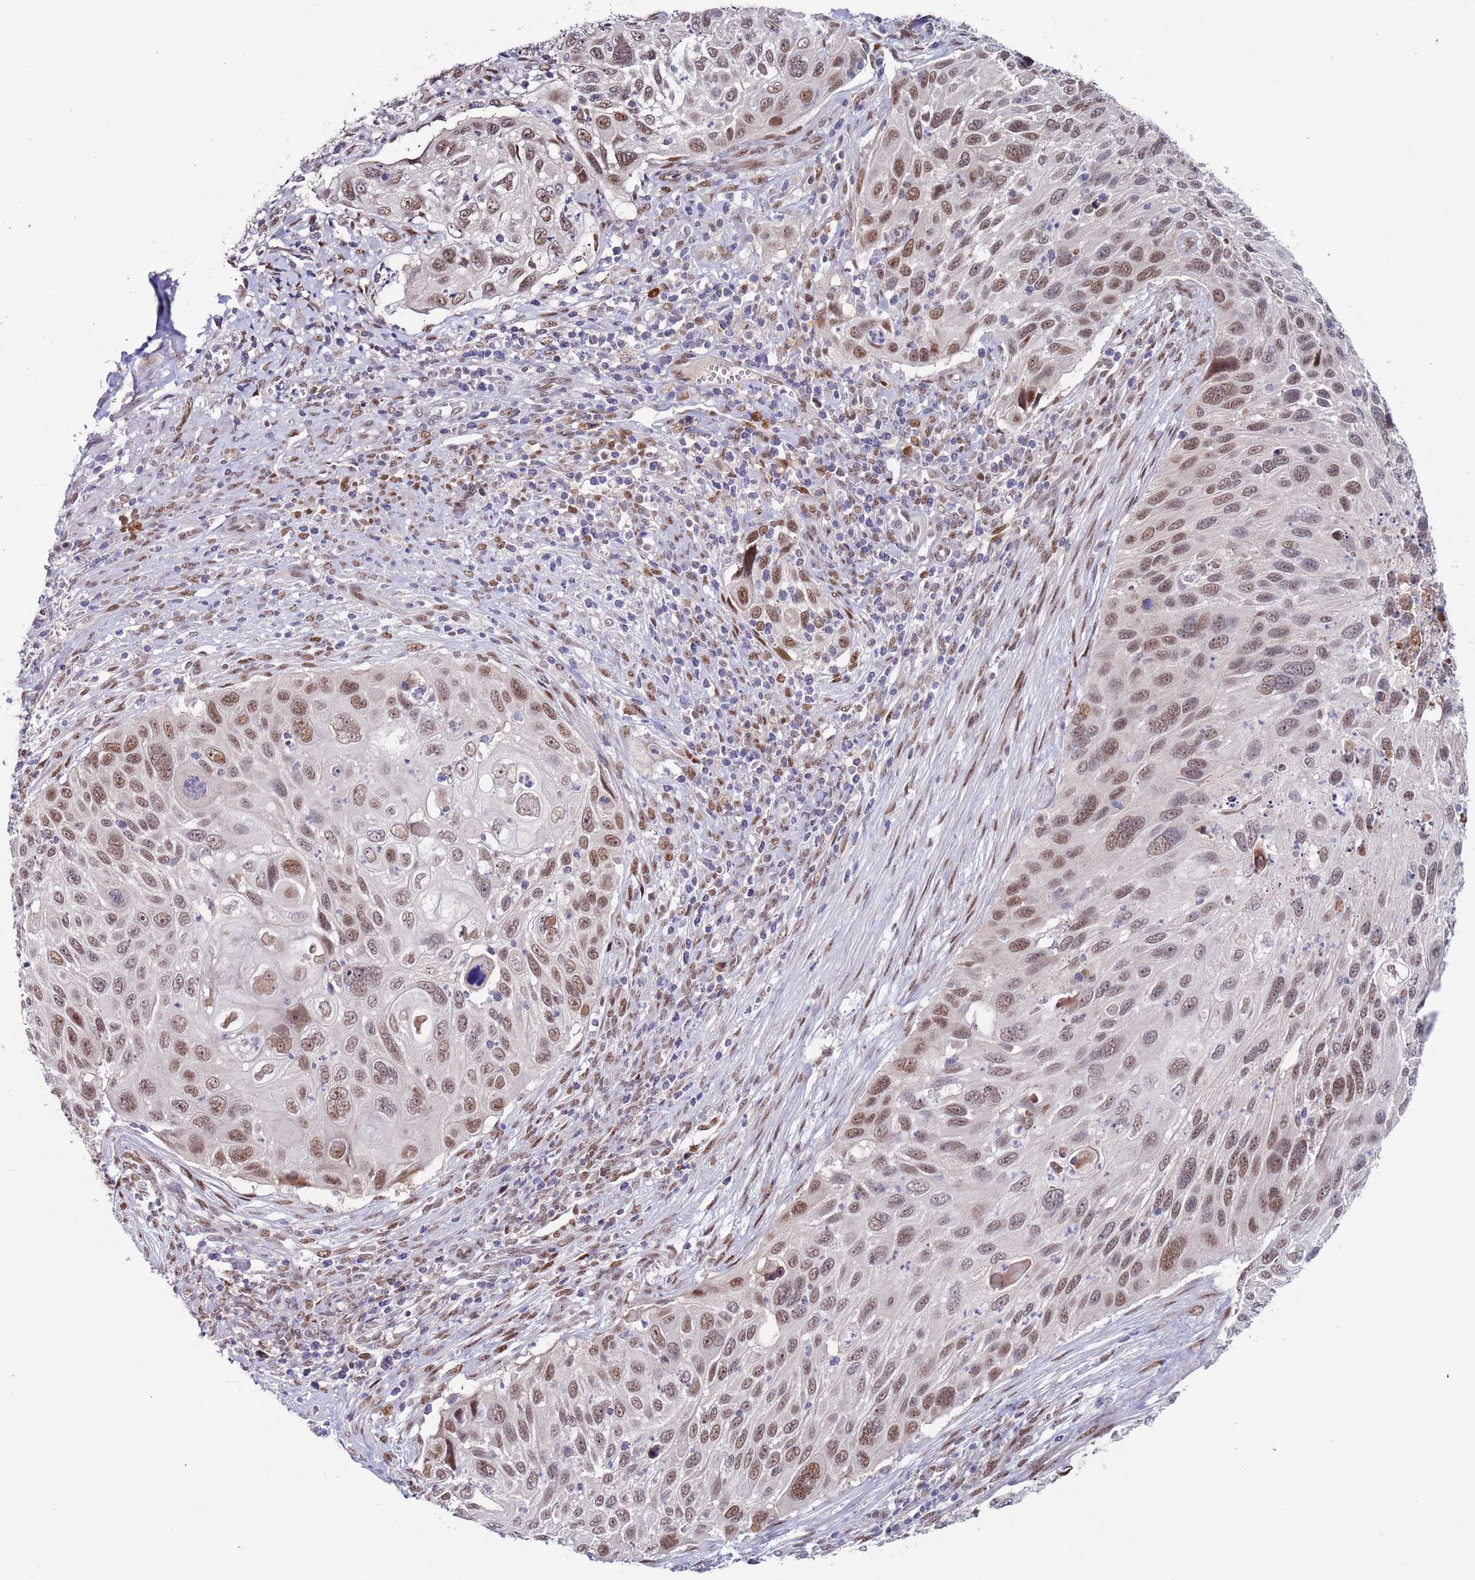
{"staining": {"intensity": "moderate", "quantity": ">75%", "location": "nuclear"}, "tissue": "cervical cancer", "cell_type": "Tumor cells", "image_type": "cancer", "snomed": [{"axis": "morphology", "description": "Squamous cell carcinoma, NOS"}, {"axis": "topography", "description": "Cervix"}], "caption": "The immunohistochemical stain labels moderate nuclear expression in tumor cells of cervical squamous cell carcinoma tissue.", "gene": "FBXO27", "patient": {"sex": "female", "age": 70}}